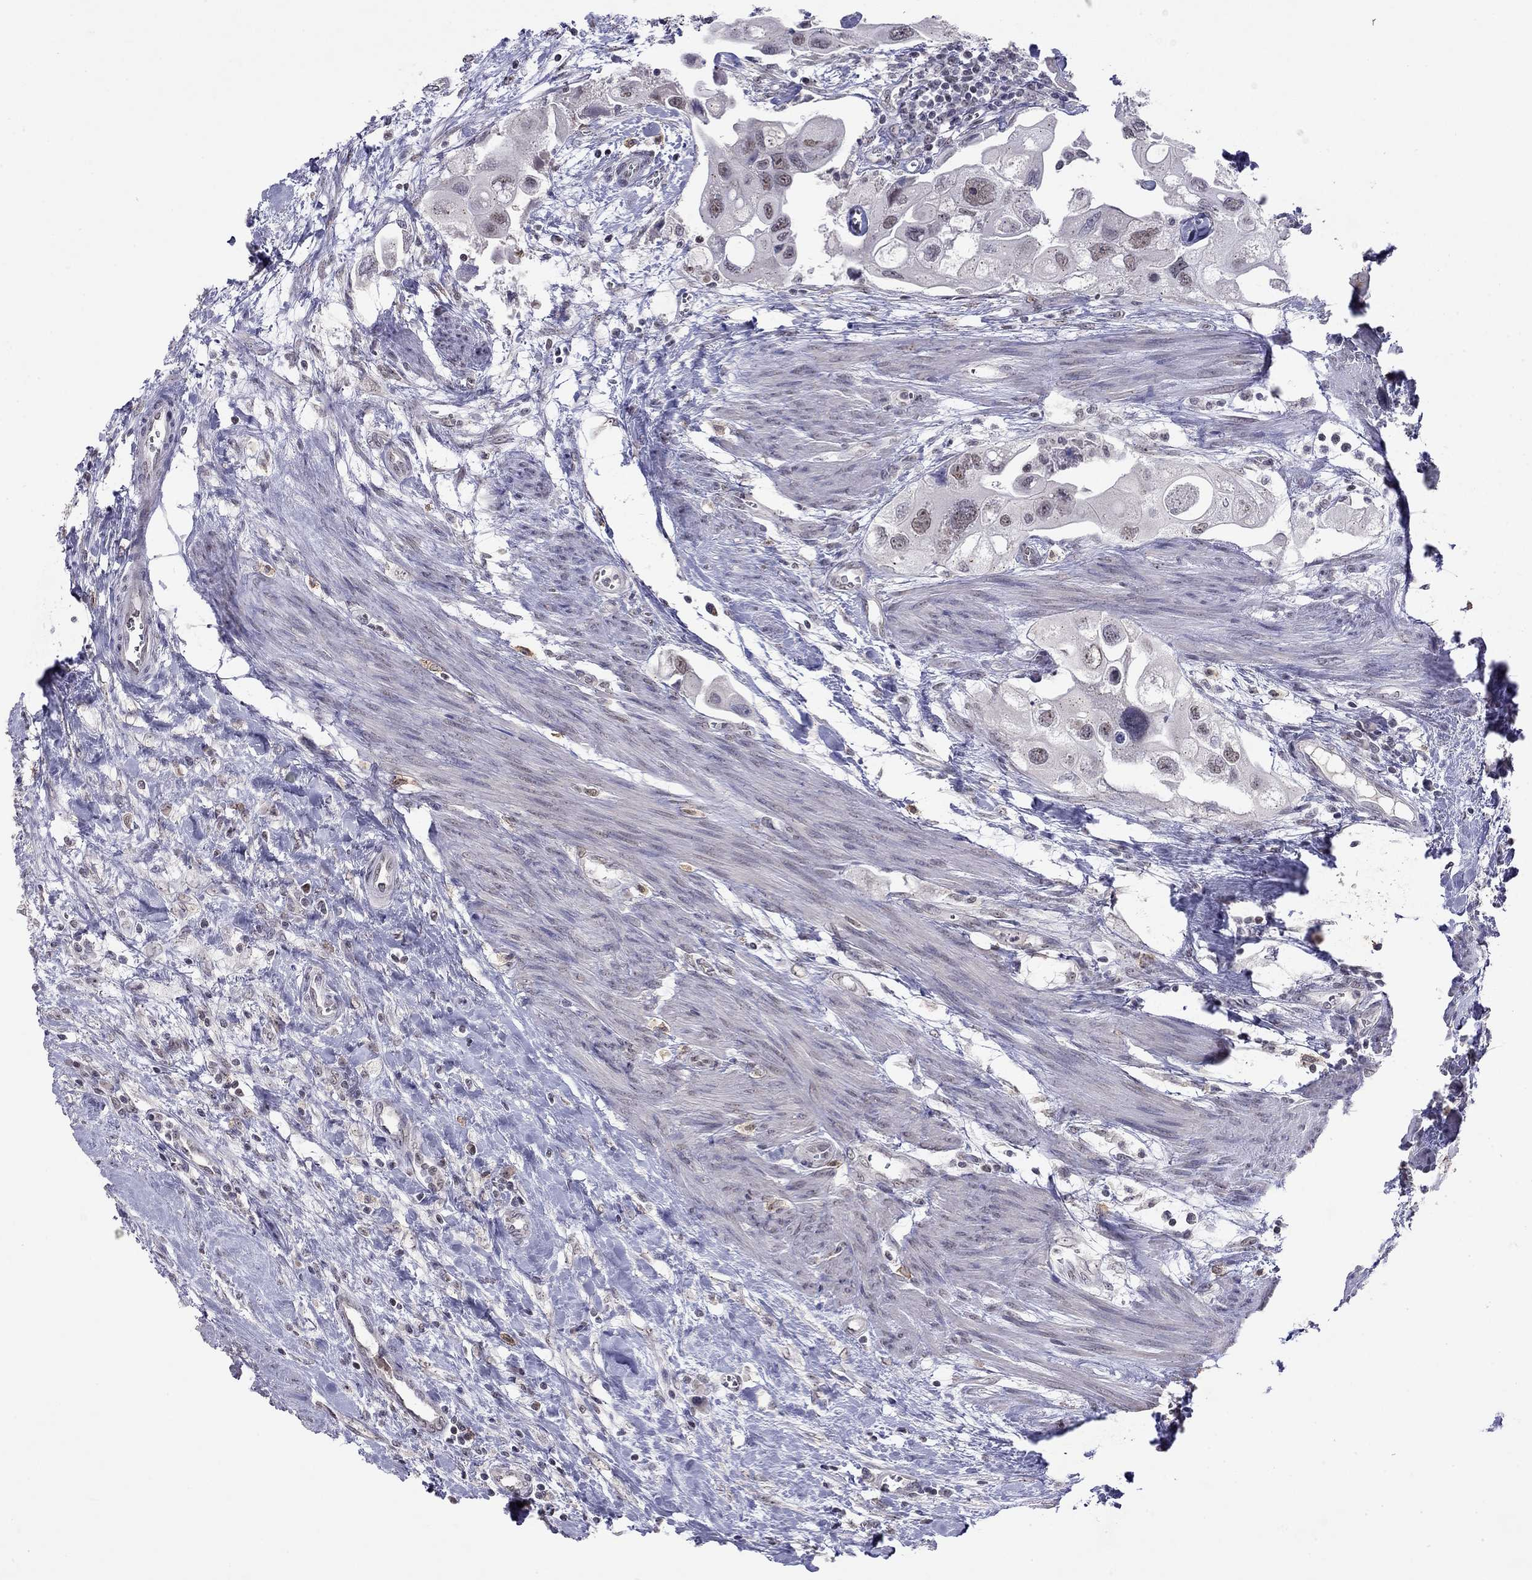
{"staining": {"intensity": "weak", "quantity": "25%-75%", "location": "nuclear"}, "tissue": "urothelial cancer", "cell_type": "Tumor cells", "image_type": "cancer", "snomed": [{"axis": "morphology", "description": "Urothelial carcinoma, High grade"}, {"axis": "topography", "description": "Urinary bladder"}], "caption": "IHC image of urothelial cancer stained for a protein (brown), which displays low levels of weak nuclear expression in about 25%-75% of tumor cells.", "gene": "WNK3", "patient": {"sex": "male", "age": 59}}